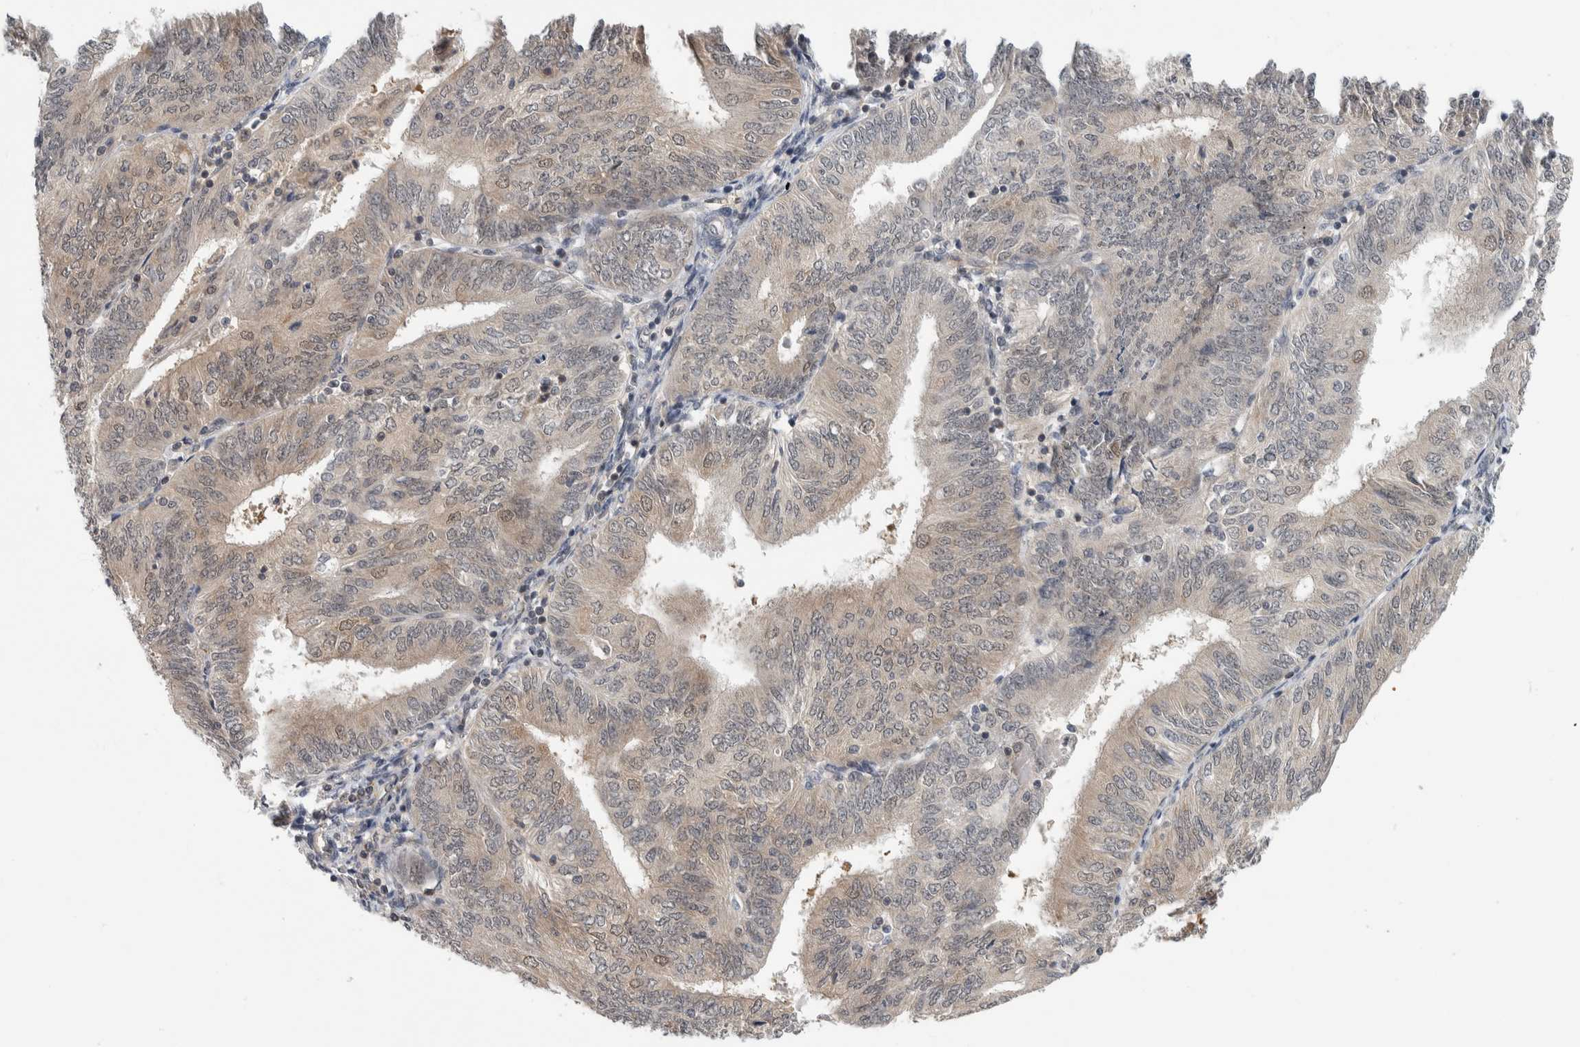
{"staining": {"intensity": "weak", "quantity": "<25%", "location": "cytoplasmic/membranous"}, "tissue": "endometrial cancer", "cell_type": "Tumor cells", "image_type": "cancer", "snomed": [{"axis": "morphology", "description": "Adenocarcinoma, NOS"}, {"axis": "topography", "description": "Endometrium"}], "caption": "Endometrial cancer was stained to show a protein in brown. There is no significant expression in tumor cells. (DAB IHC visualized using brightfield microscopy, high magnification).", "gene": "CCDC43", "patient": {"sex": "female", "age": 58}}